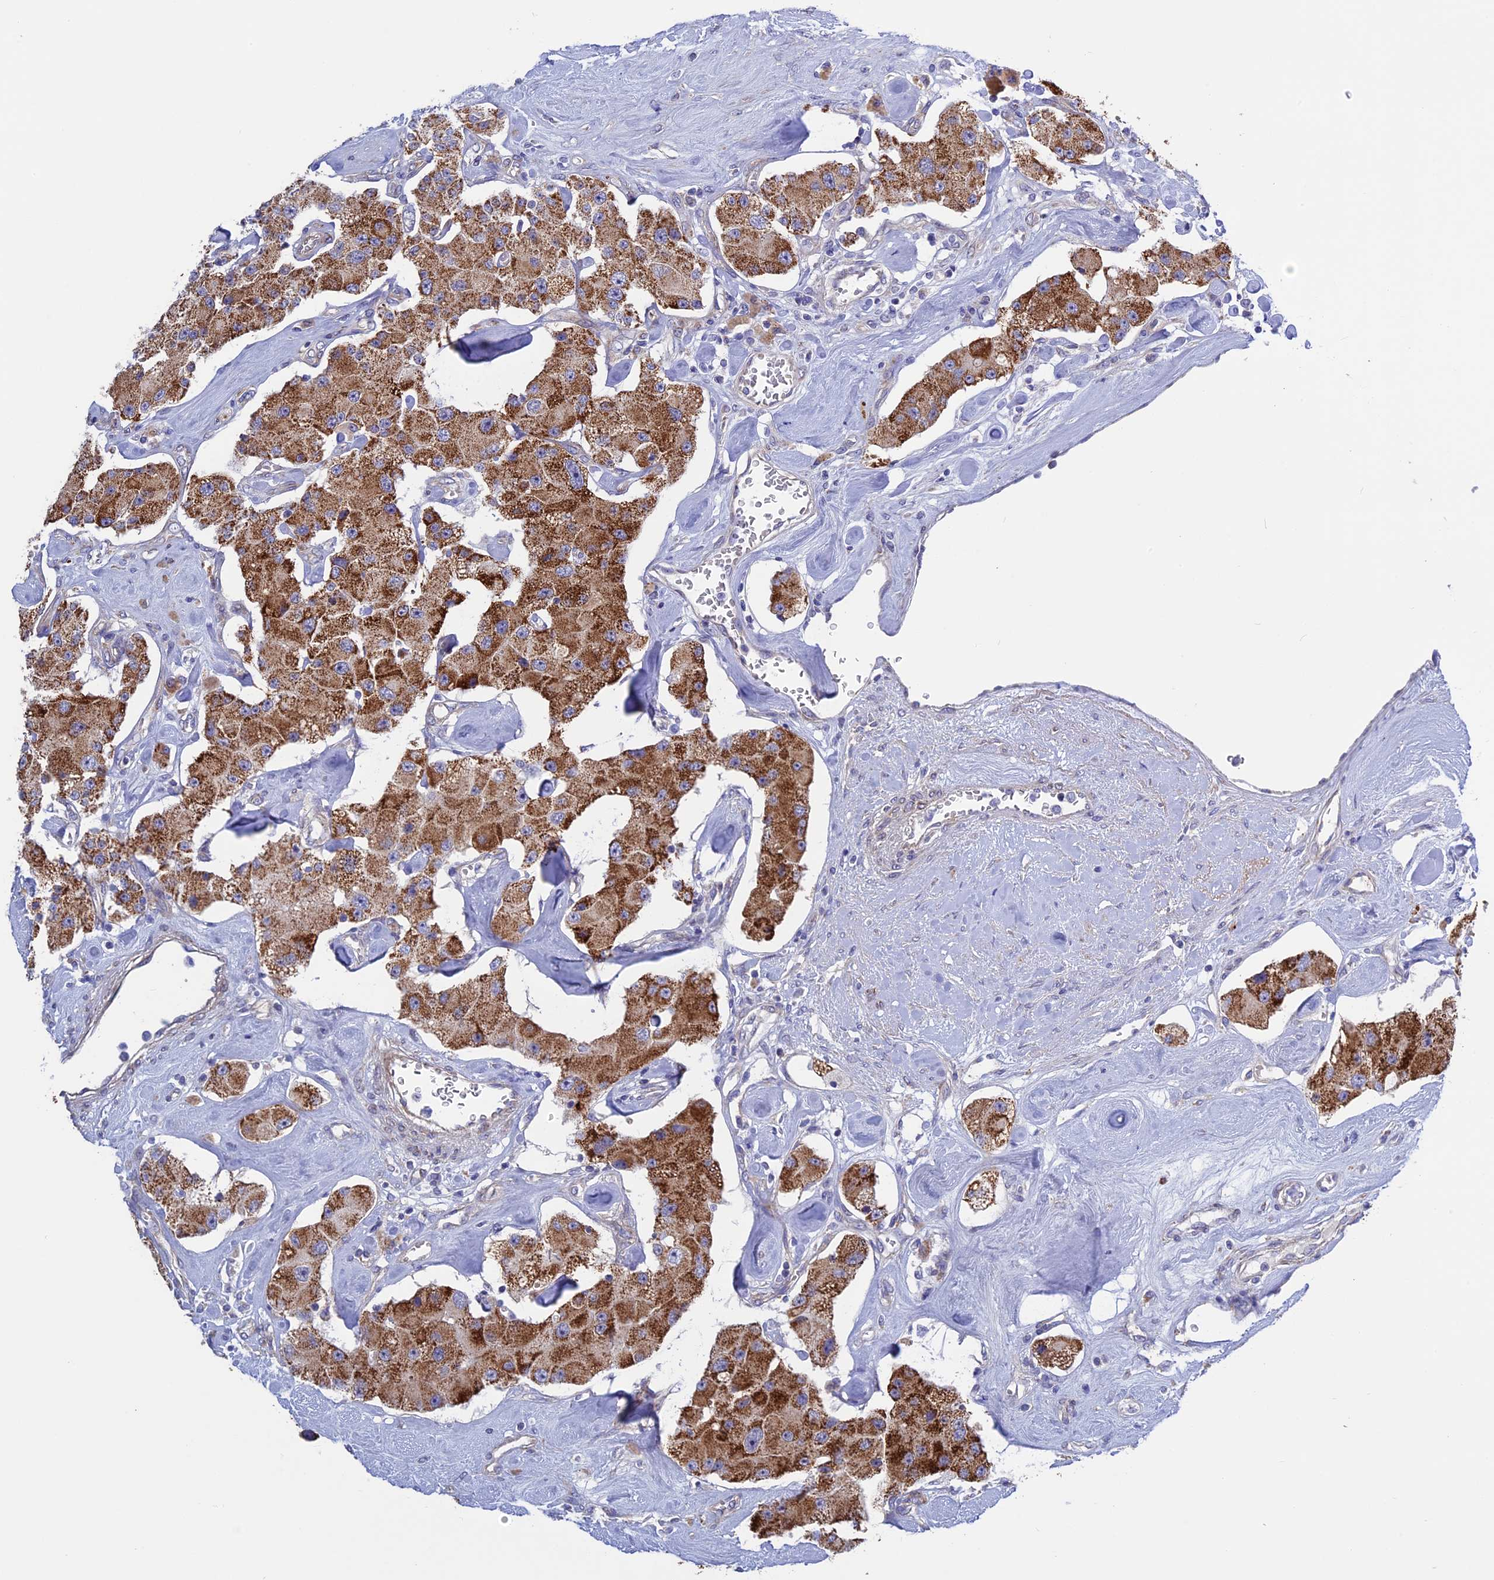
{"staining": {"intensity": "strong", "quantity": ">75%", "location": "cytoplasmic/membranous"}, "tissue": "carcinoid", "cell_type": "Tumor cells", "image_type": "cancer", "snomed": [{"axis": "morphology", "description": "Carcinoid, malignant, NOS"}, {"axis": "topography", "description": "Pancreas"}], "caption": "Immunohistochemical staining of human malignant carcinoid reveals strong cytoplasmic/membranous protein staining in approximately >75% of tumor cells.", "gene": "ETFDH", "patient": {"sex": "male", "age": 41}}